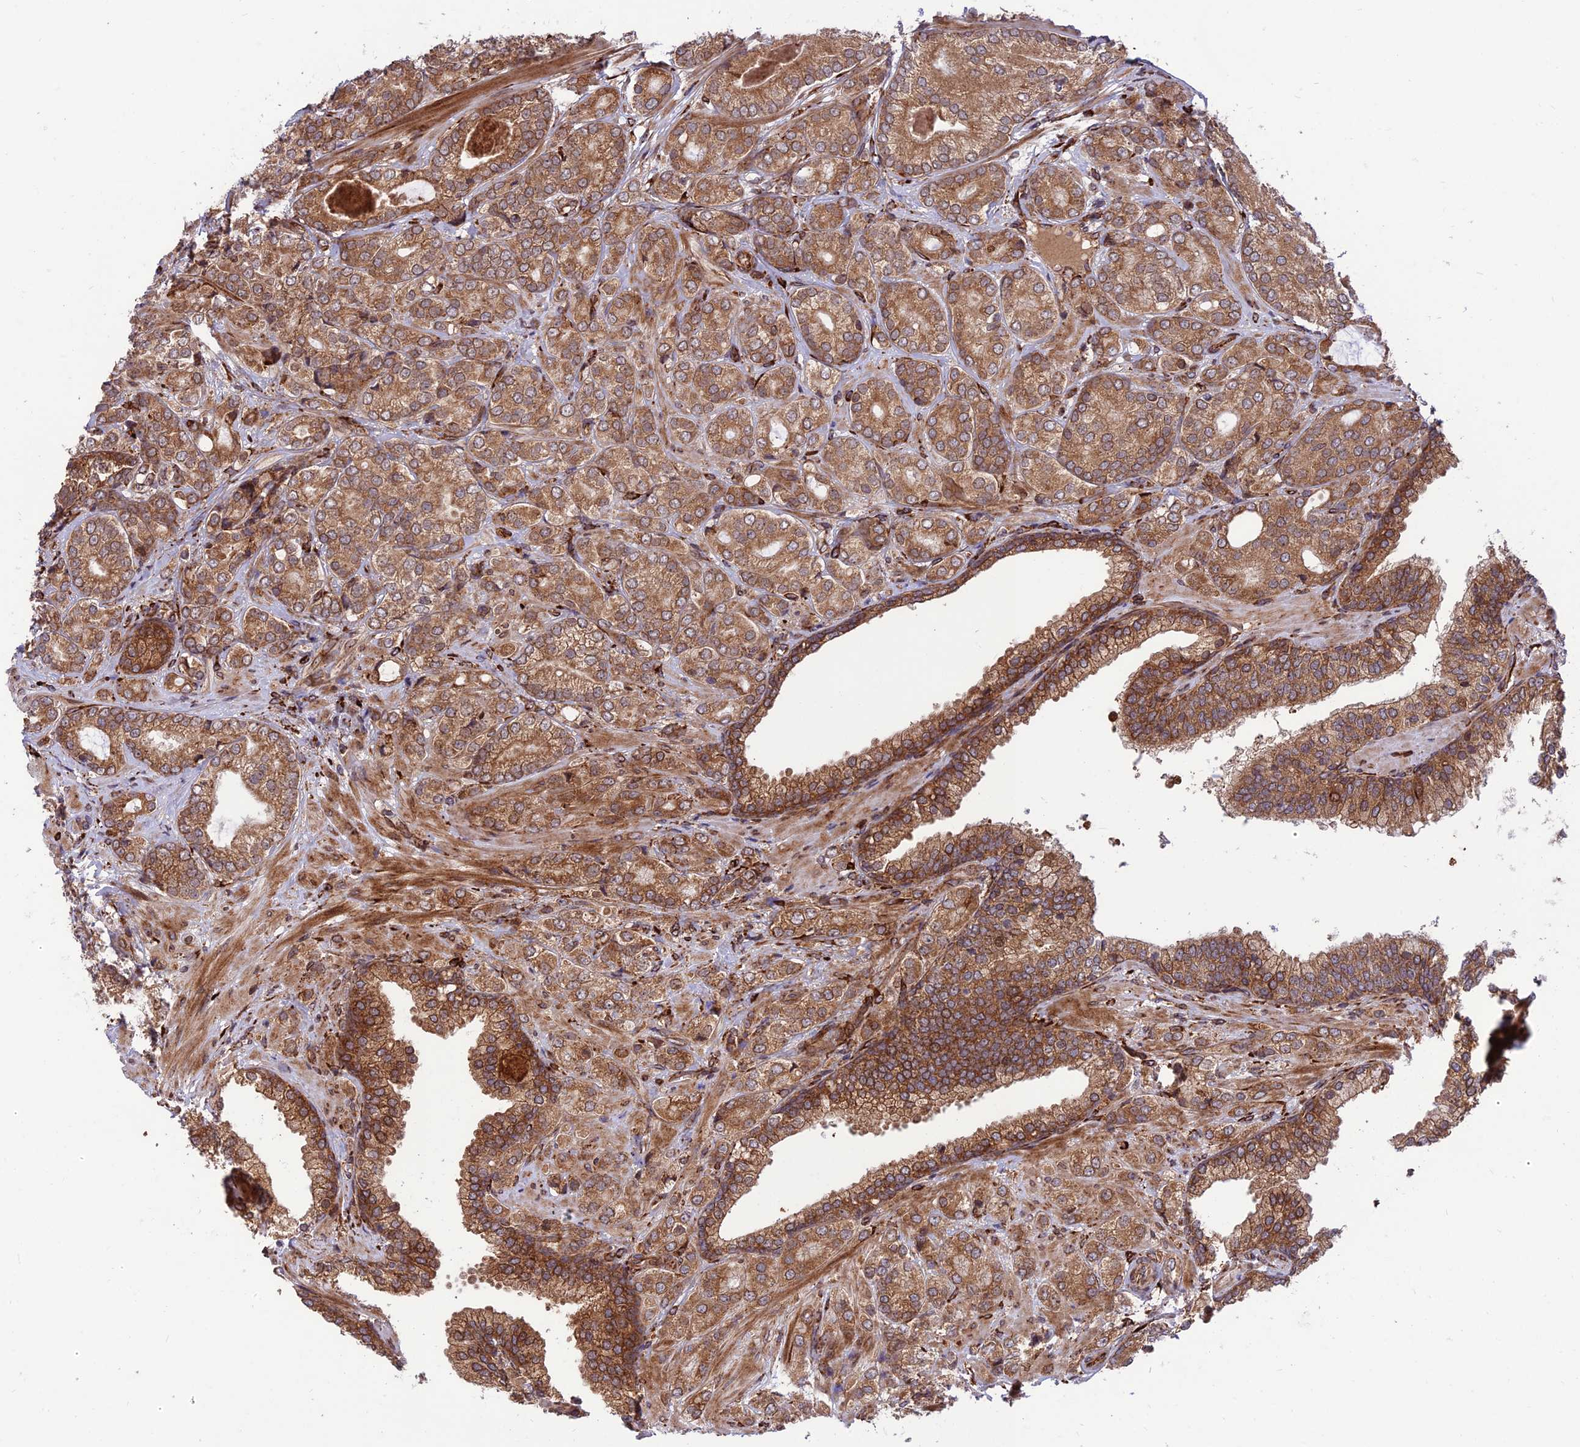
{"staining": {"intensity": "moderate", "quantity": ">75%", "location": "cytoplasmic/membranous"}, "tissue": "prostate cancer", "cell_type": "Tumor cells", "image_type": "cancer", "snomed": [{"axis": "morphology", "description": "Adenocarcinoma, High grade"}, {"axis": "topography", "description": "Prostate"}], "caption": "Immunohistochemistry micrograph of neoplastic tissue: adenocarcinoma (high-grade) (prostate) stained using IHC shows medium levels of moderate protein expression localized specifically in the cytoplasmic/membranous of tumor cells, appearing as a cytoplasmic/membranous brown color.", "gene": "CRTAP", "patient": {"sex": "male", "age": 60}}